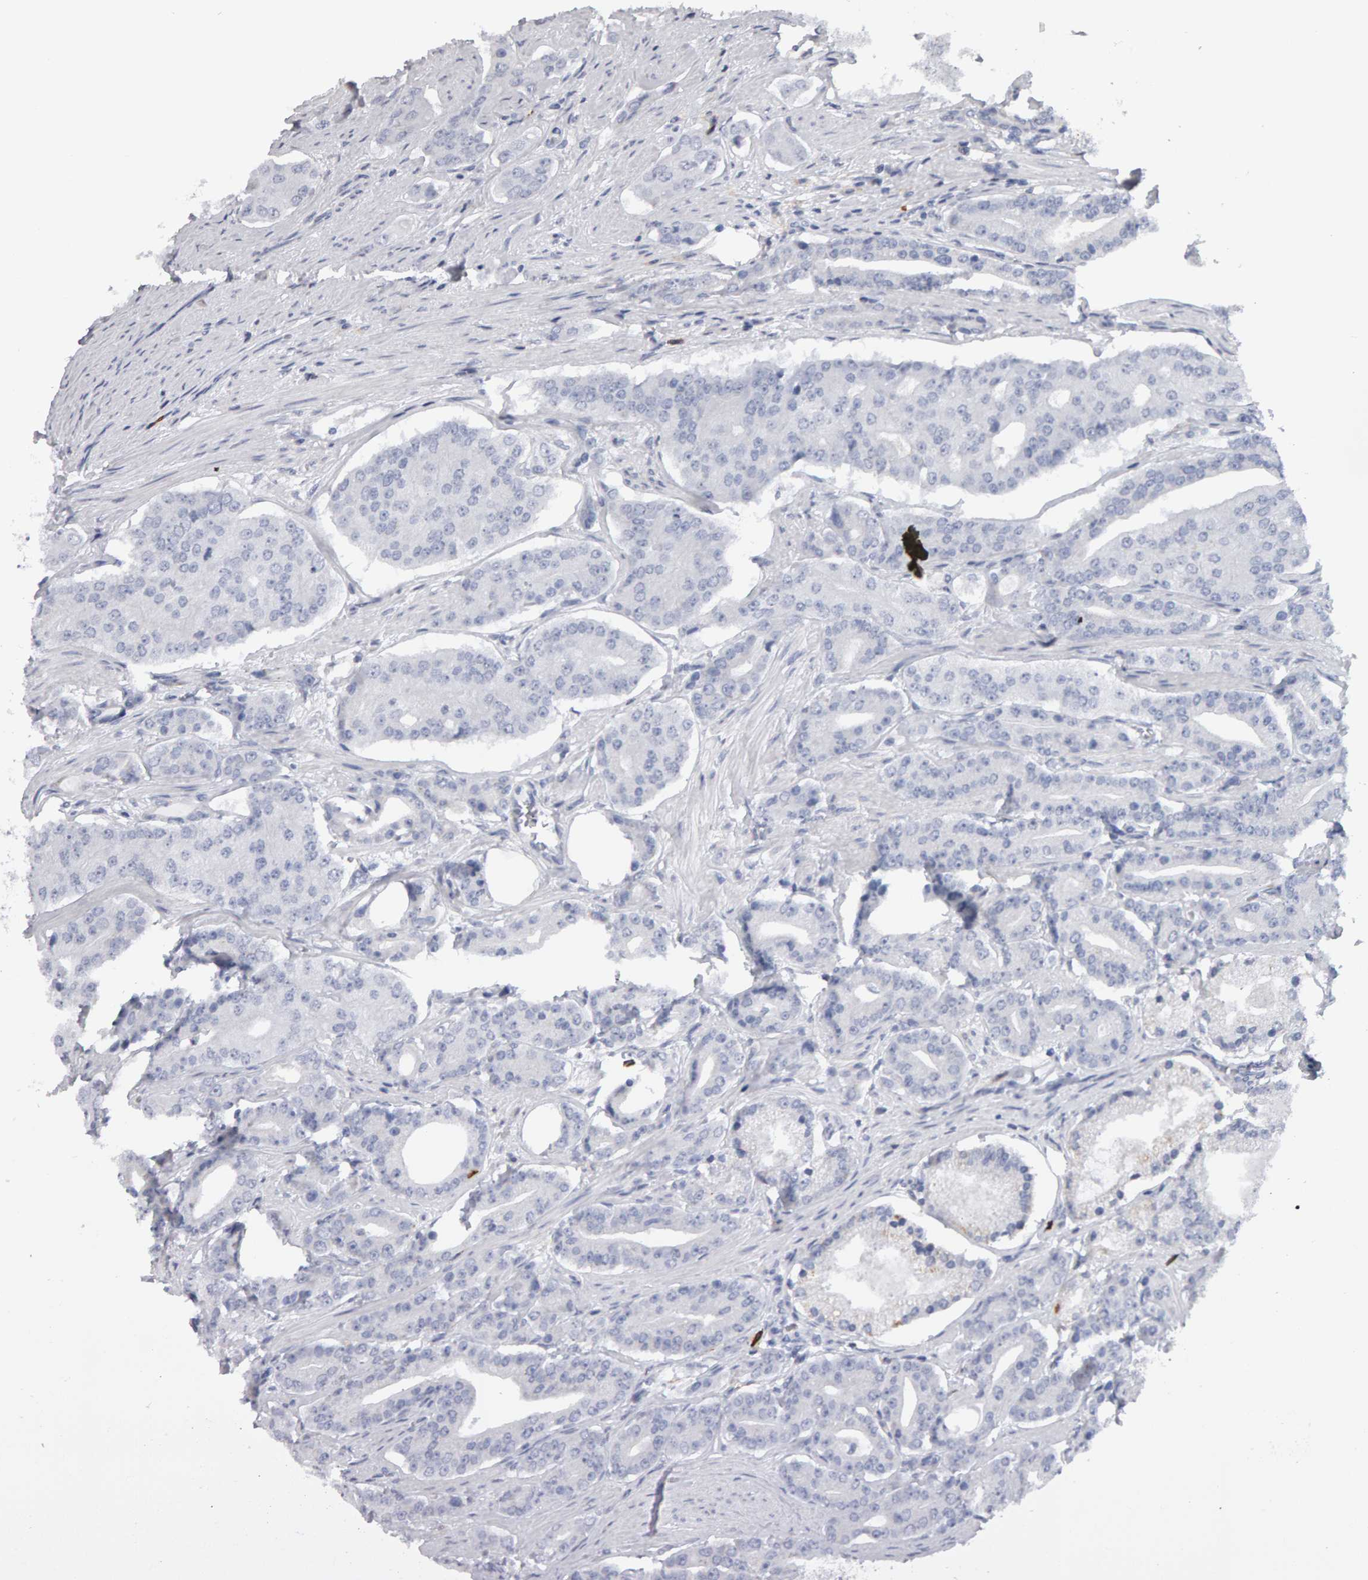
{"staining": {"intensity": "negative", "quantity": "none", "location": "none"}, "tissue": "prostate cancer", "cell_type": "Tumor cells", "image_type": "cancer", "snomed": [{"axis": "morphology", "description": "Adenocarcinoma, High grade"}, {"axis": "topography", "description": "Prostate"}], "caption": "DAB (3,3'-diaminobenzidine) immunohistochemical staining of human prostate cancer (high-grade adenocarcinoma) shows no significant positivity in tumor cells.", "gene": "CD38", "patient": {"sex": "male", "age": 71}}